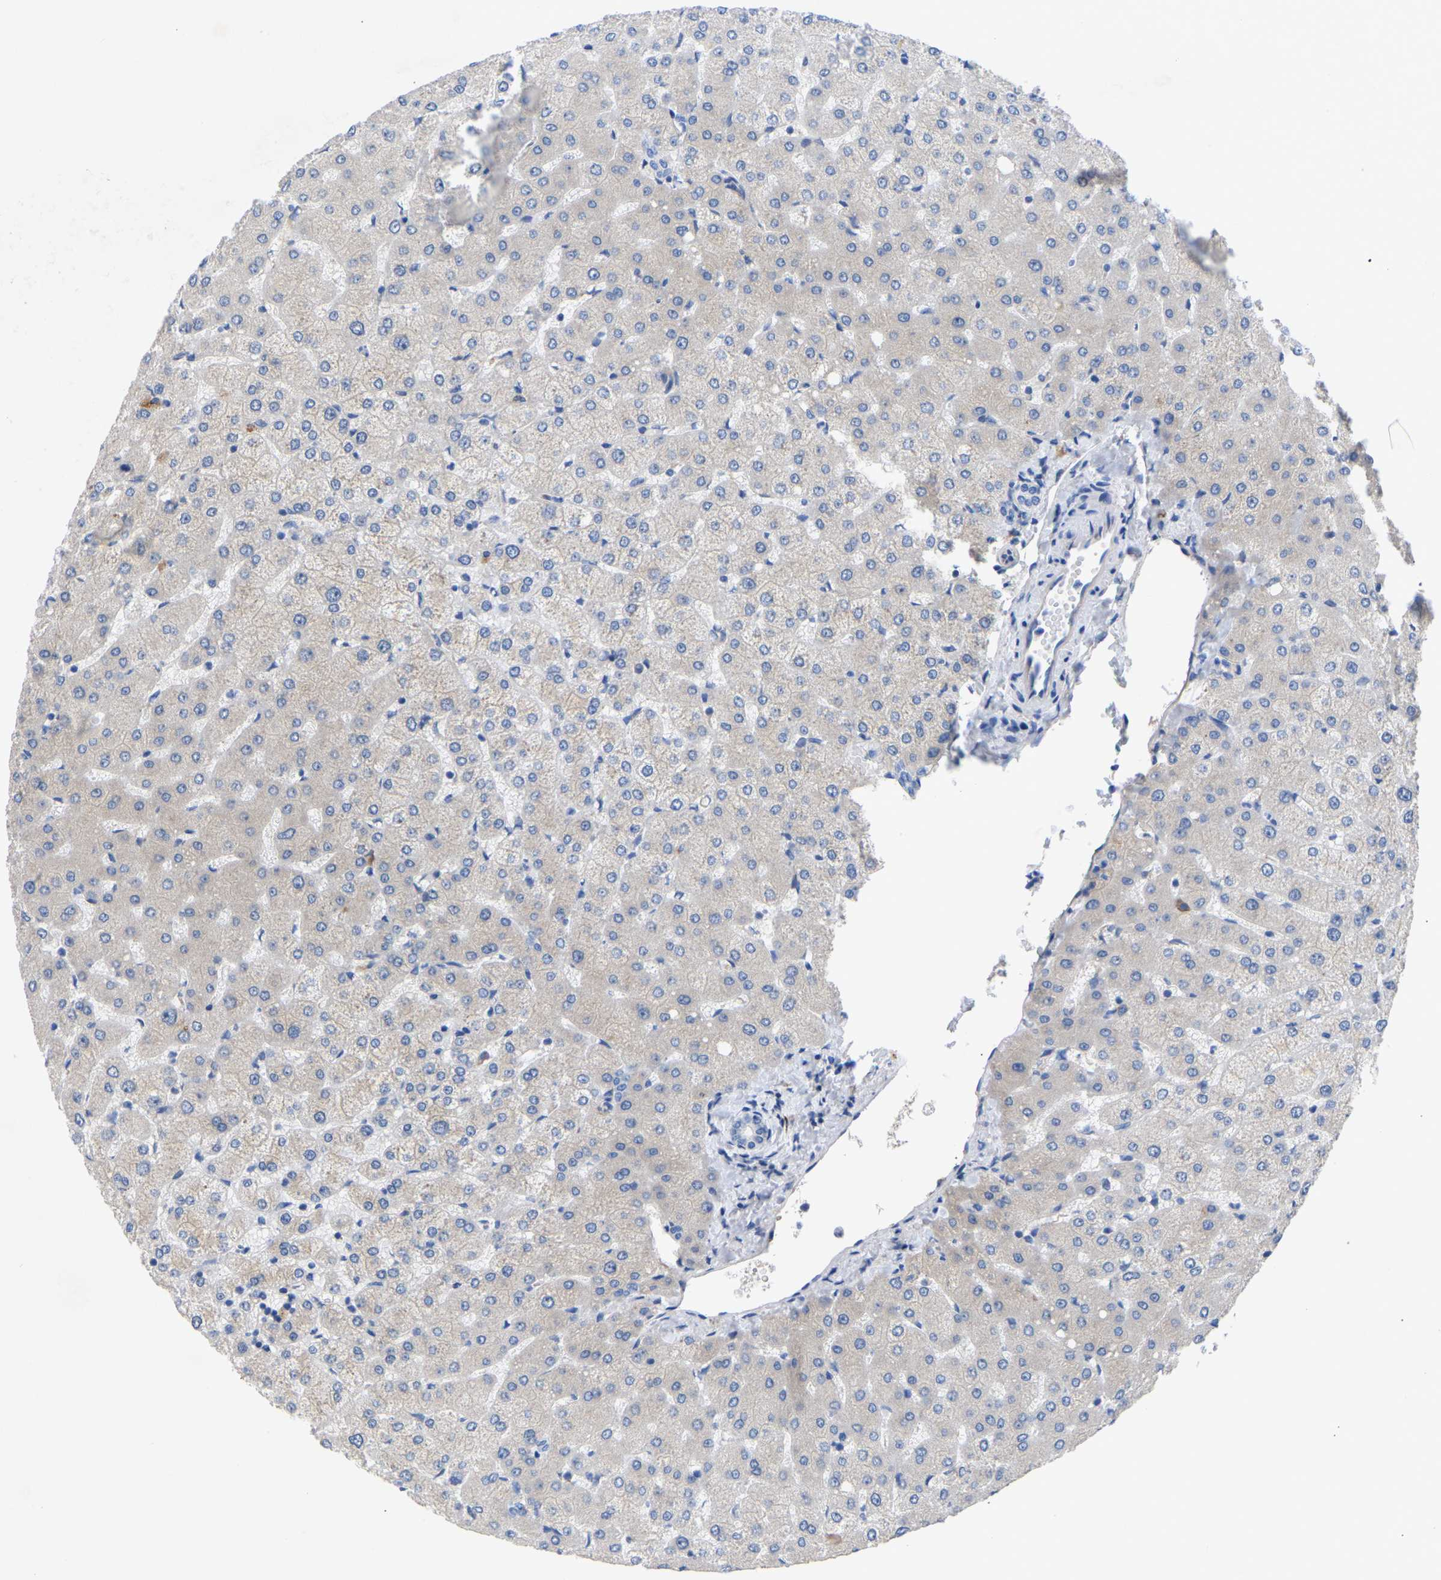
{"staining": {"intensity": "negative", "quantity": "none", "location": "none"}, "tissue": "liver", "cell_type": "Cholangiocytes", "image_type": "normal", "snomed": [{"axis": "morphology", "description": "Normal tissue, NOS"}, {"axis": "topography", "description": "Liver"}], "caption": "High magnification brightfield microscopy of unremarkable liver stained with DAB (brown) and counterstained with hematoxylin (blue): cholangiocytes show no significant positivity. The staining was performed using DAB to visualize the protein expression in brown, while the nuclei were stained in blue with hematoxylin (Magnification: 20x).", "gene": "ABCA10", "patient": {"sex": "female", "age": 54}}